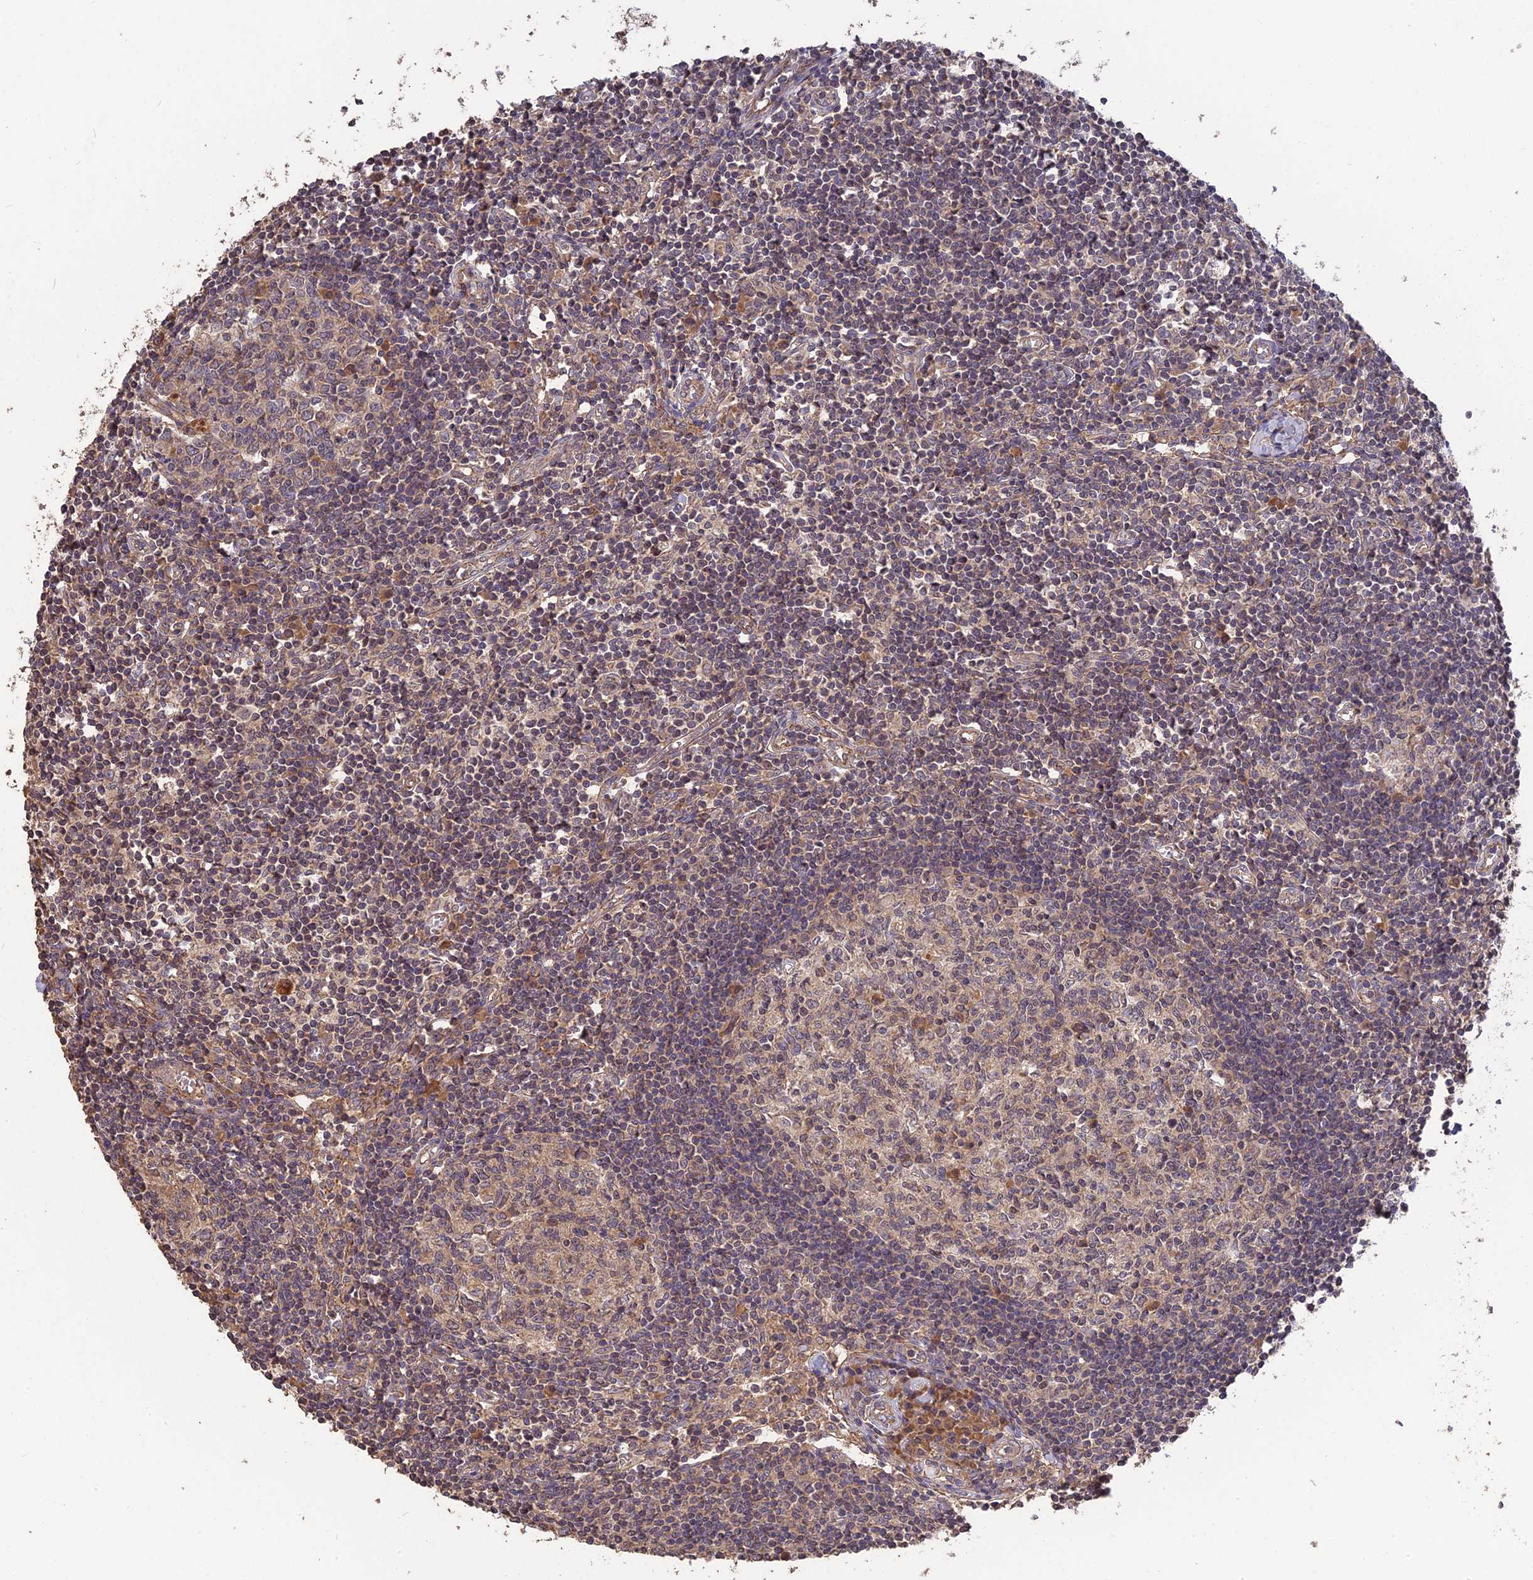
{"staining": {"intensity": "weak", "quantity": "25%-75%", "location": "cytoplasmic/membranous"}, "tissue": "lymph node", "cell_type": "Germinal center cells", "image_type": "normal", "snomed": [{"axis": "morphology", "description": "Normal tissue, NOS"}, {"axis": "topography", "description": "Lymph node"}], "caption": "Immunohistochemistry photomicrograph of unremarkable lymph node stained for a protein (brown), which shows low levels of weak cytoplasmic/membranous expression in about 25%-75% of germinal center cells.", "gene": "ARHGAP40", "patient": {"sex": "female", "age": 55}}